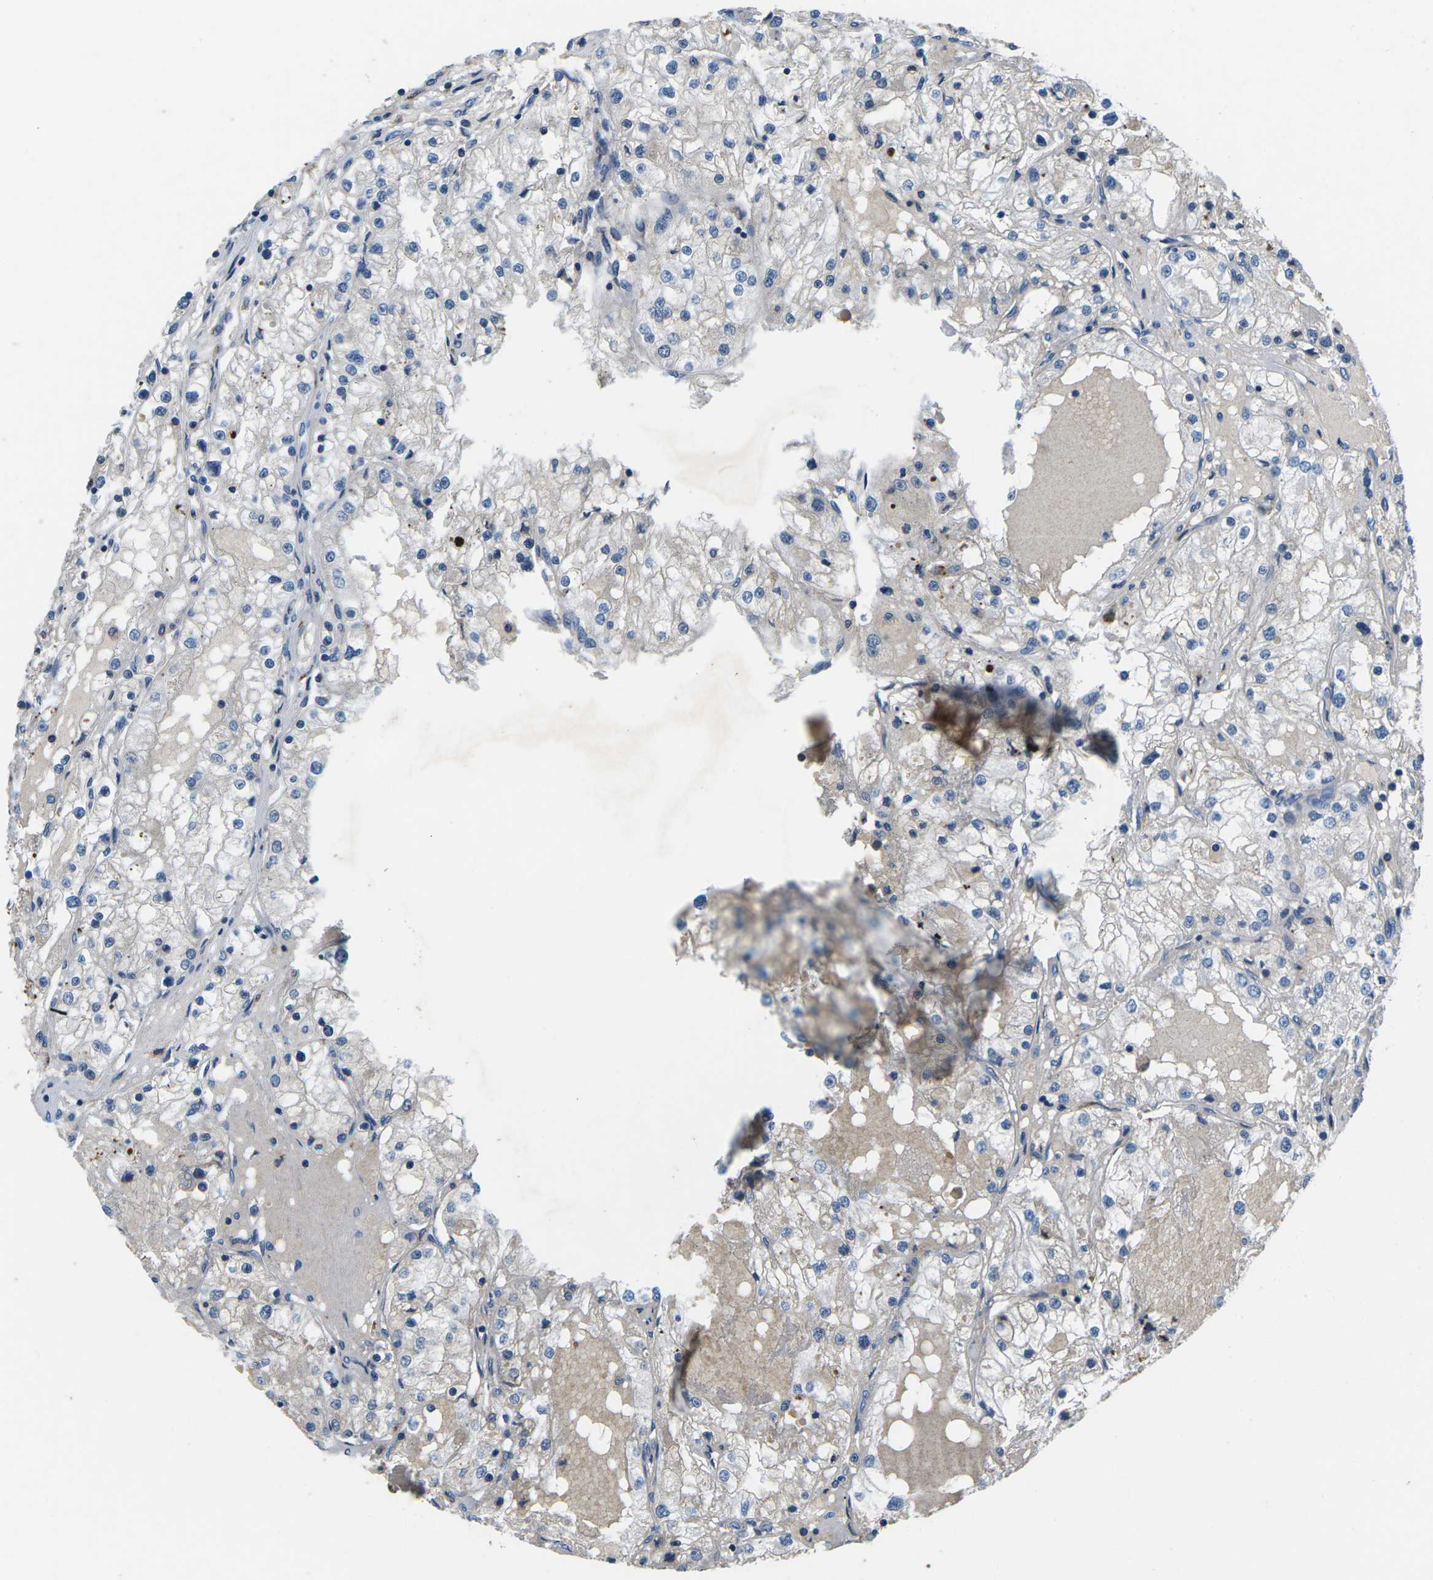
{"staining": {"intensity": "moderate", "quantity": "<25%", "location": "cytoplasmic/membranous"}, "tissue": "renal cancer", "cell_type": "Tumor cells", "image_type": "cancer", "snomed": [{"axis": "morphology", "description": "Adenocarcinoma, NOS"}, {"axis": "topography", "description": "Kidney"}], "caption": "Approximately <25% of tumor cells in adenocarcinoma (renal) reveal moderate cytoplasmic/membranous protein staining as visualized by brown immunohistochemical staining.", "gene": "PDCD6IP", "patient": {"sex": "male", "age": 68}}